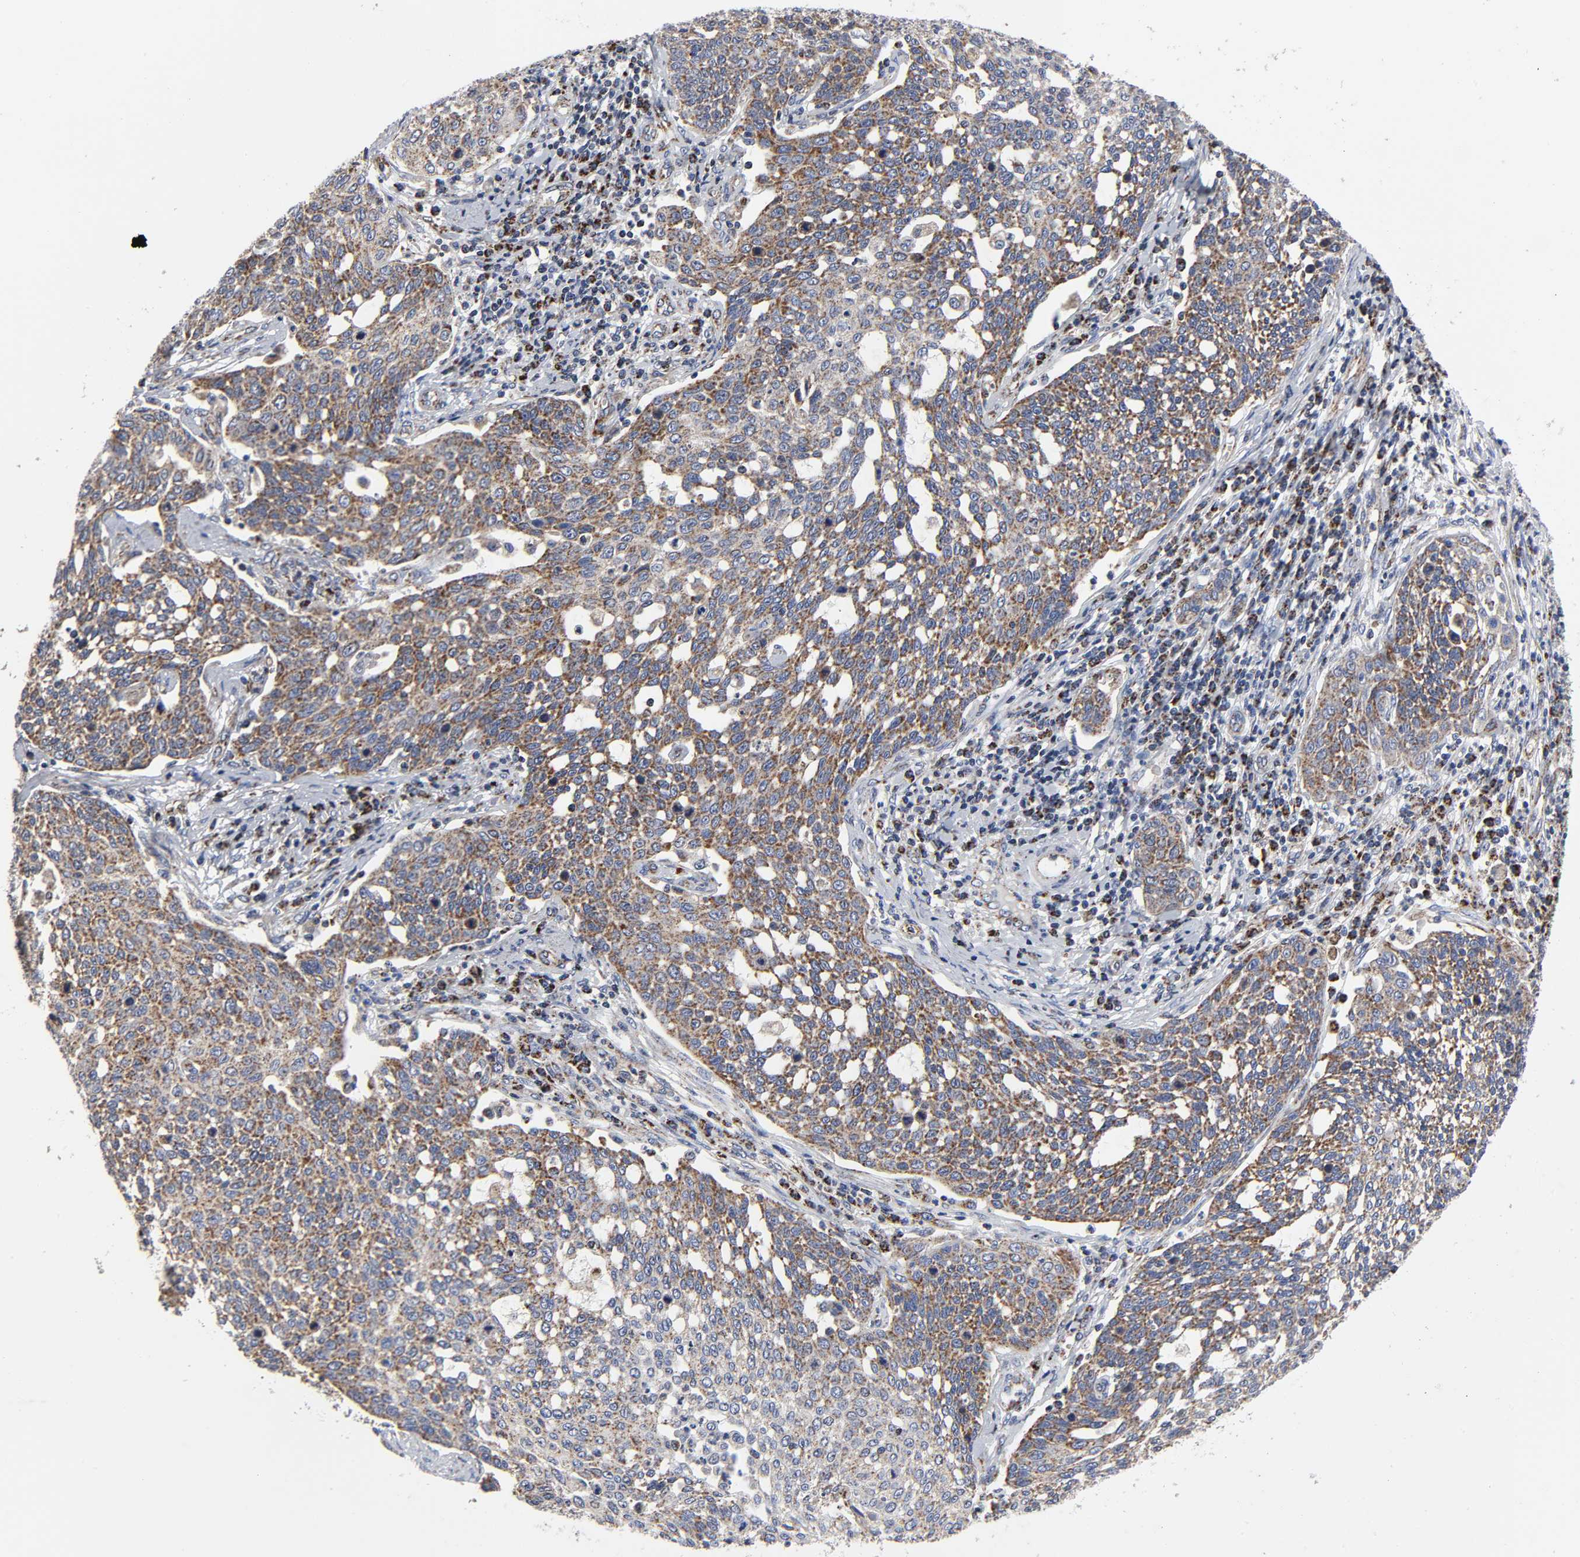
{"staining": {"intensity": "moderate", "quantity": ">75%", "location": "cytoplasmic/membranous"}, "tissue": "cervical cancer", "cell_type": "Tumor cells", "image_type": "cancer", "snomed": [{"axis": "morphology", "description": "Squamous cell carcinoma, NOS"}, {"axis": "topography", "description": "Cervix"}], "caption": "This histopathology image exhibits immunohistochemistry staining of human cervical cancer, with medium moderate cytoplasmic/membranous expression in approximately >75% of tumor cells.", "gene": "AOPEP", "patient": {"sex": "female", "age": 34}}